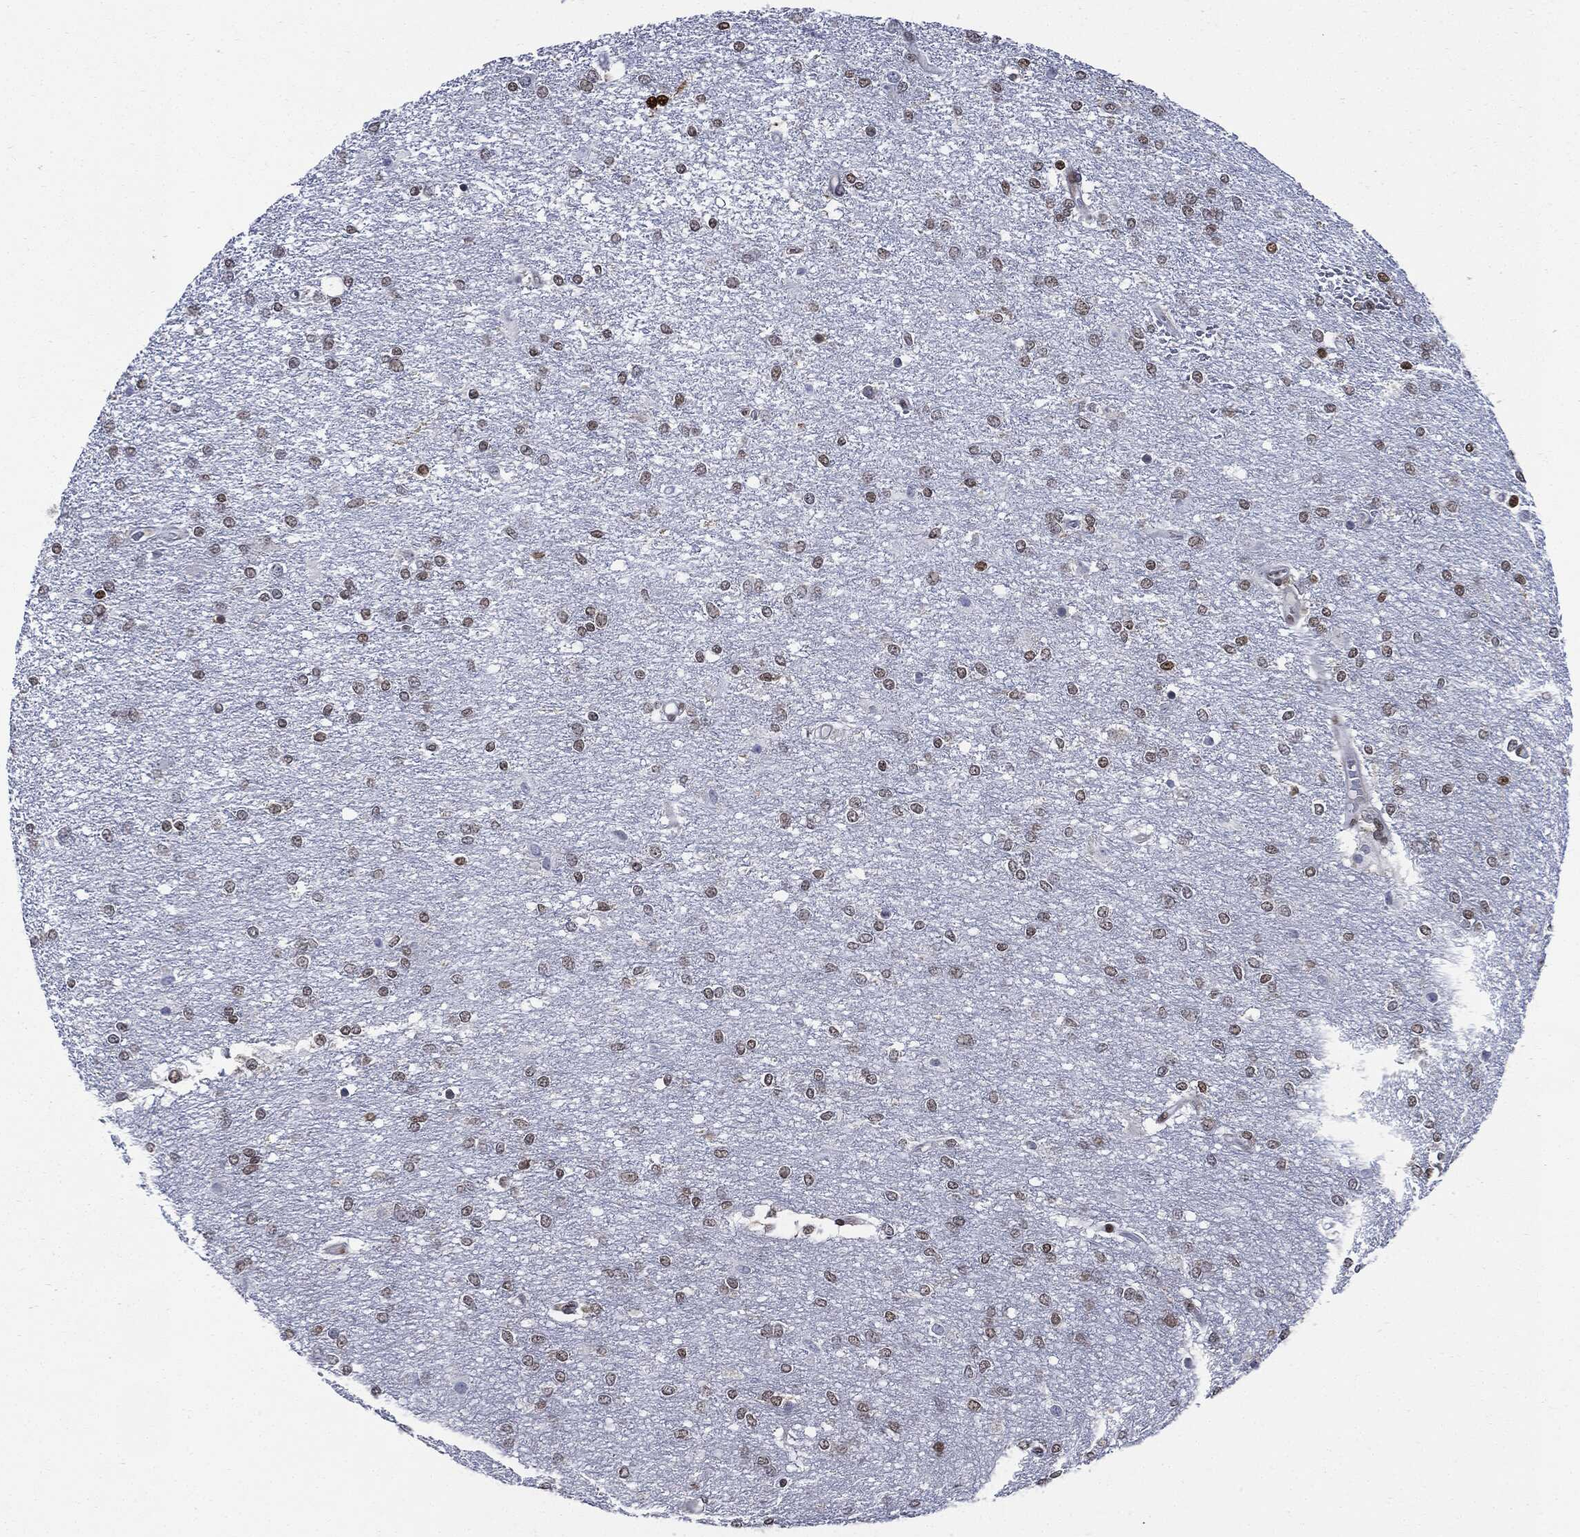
{"staining": {"intensity": "moderate", "quantity": "25%-75%", "location": "nuclear"}, "tissue": "glioma", "cell_type": "Tumor cells", "image_type": "cancer", "snomed": [{"axis": "morphology", "description": "Glioma, malignant, High grade"}, {"axis": "topography", "description": "Brain"}], "caption": "Immunohistochemistry (IHC) (DAB) staining of human malignant glioma (high-grade) shows moderate nuclear protein expression in about 25%-75% of tumor cells.", "gene": "PCNA", "patient": {"sex": "female", "age": 61}}